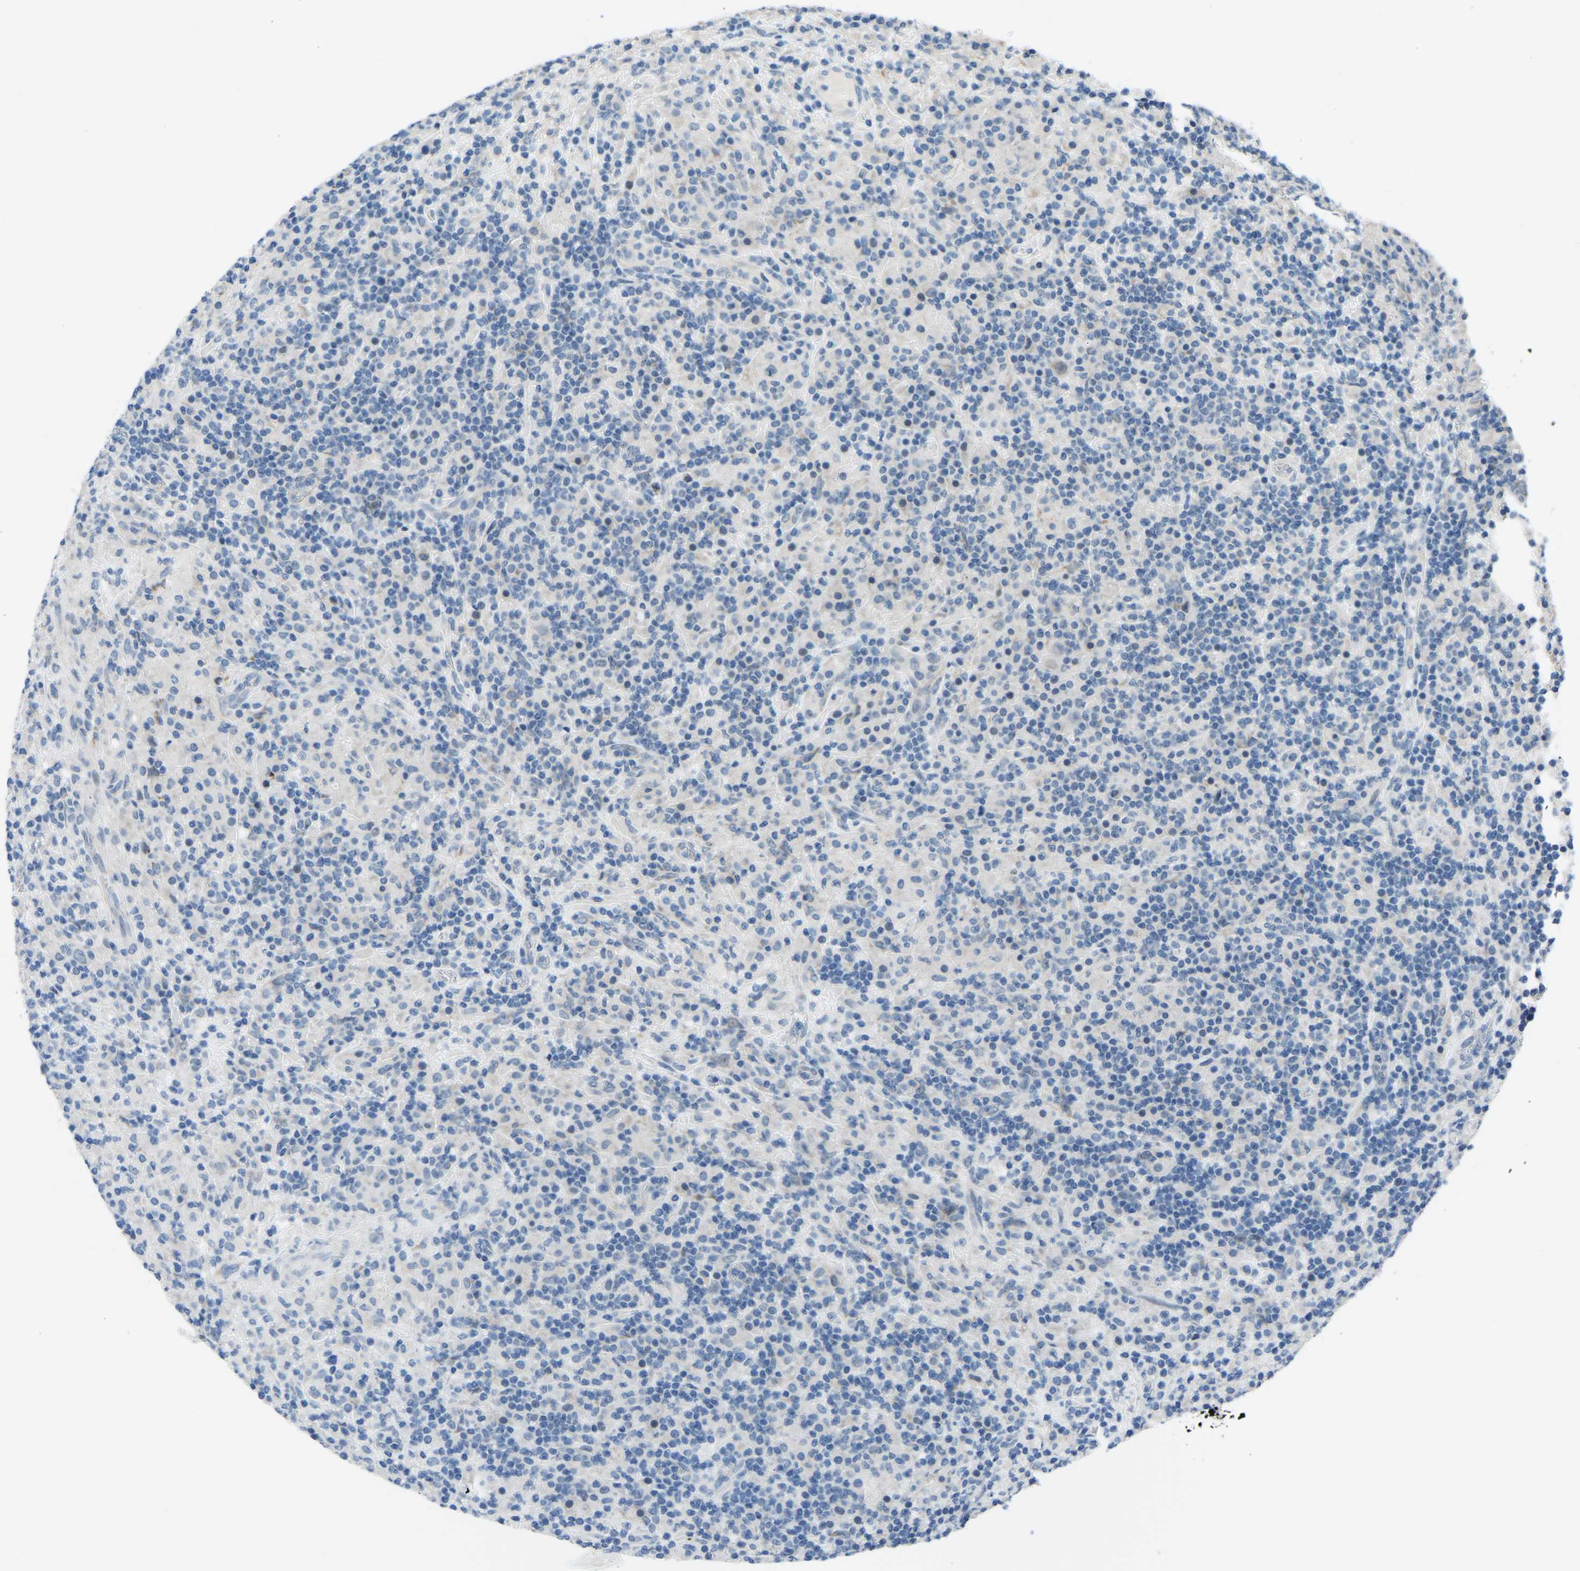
{"staining": {"intensity": "negative", "quantity": "none", "location": "none"}, "tissue": "lymphoma", "cell_type": "Tumor cells", "image_type": "cancer", "snomed": [{"axis": "morphology", "description": "Hodgkin's disease, NOS"}, {"axis": "topography", "description": "Lymph node"}], "caption": "Immunohistochemistry photomicrograph of neoplastic tissue: human Hodgkin's disease stained with DAB (3,3'-diaminobenzidine) reveals no significant protein staining in tumor cells.", "gene": "CDK2AP1", "patient": {"sex": "male", "age": 70}}